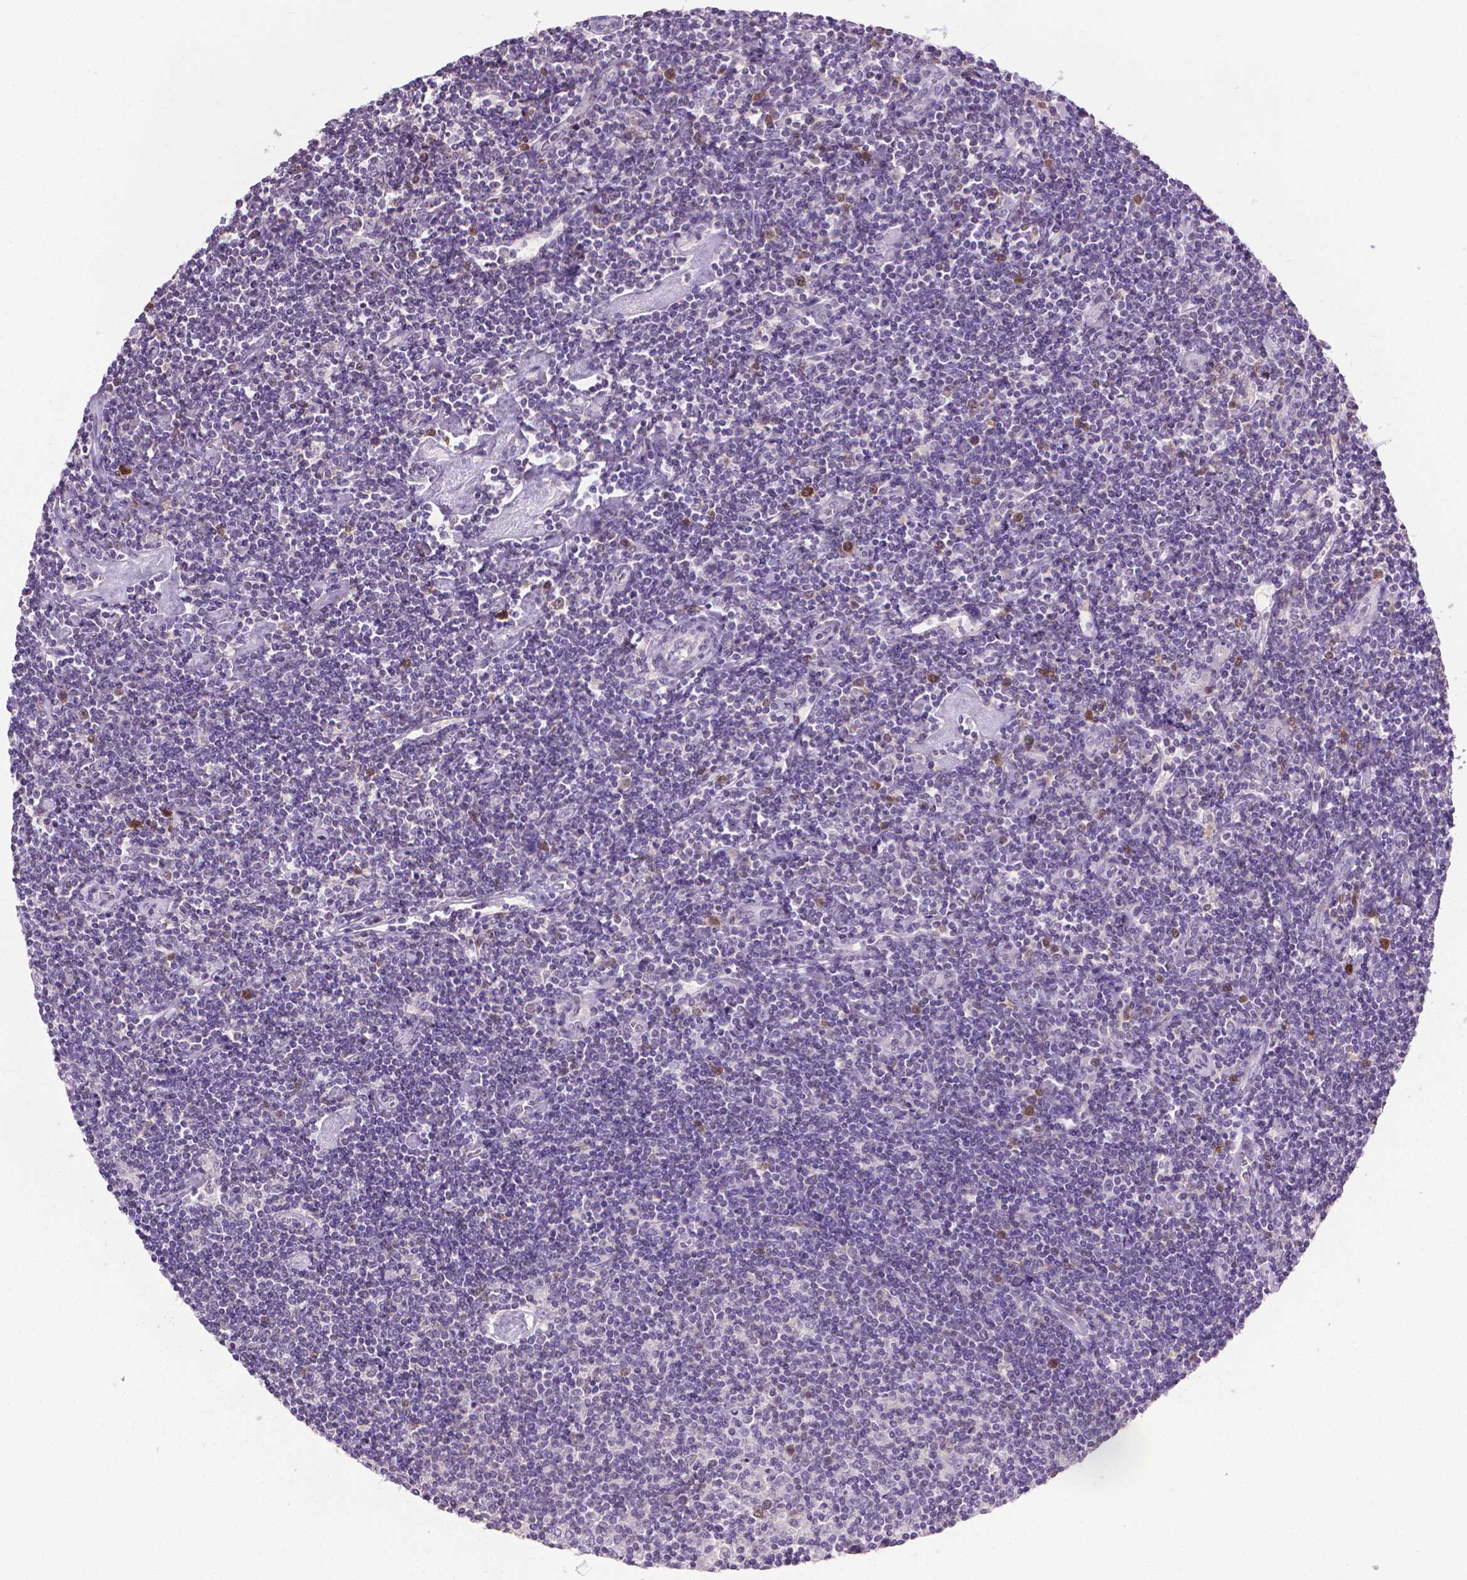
{"staining": {"intensity": "negative", "quantity": "none", "location": "none"}, "tissue": "lymphoma", "cell_type": "Tumor cells", "image_type": "cancer", "snomed": [{"axis": "morphology", "description": "Hodgkin's disease, NOS"}, {"axis": "topography", "description": "Lymph node"}], "caption": "Micrograph shows no significant protein staining in tumor cells of lymphoma.", "gene": "CDKN2D", "patient": {"sex": "male", "age": 40}}